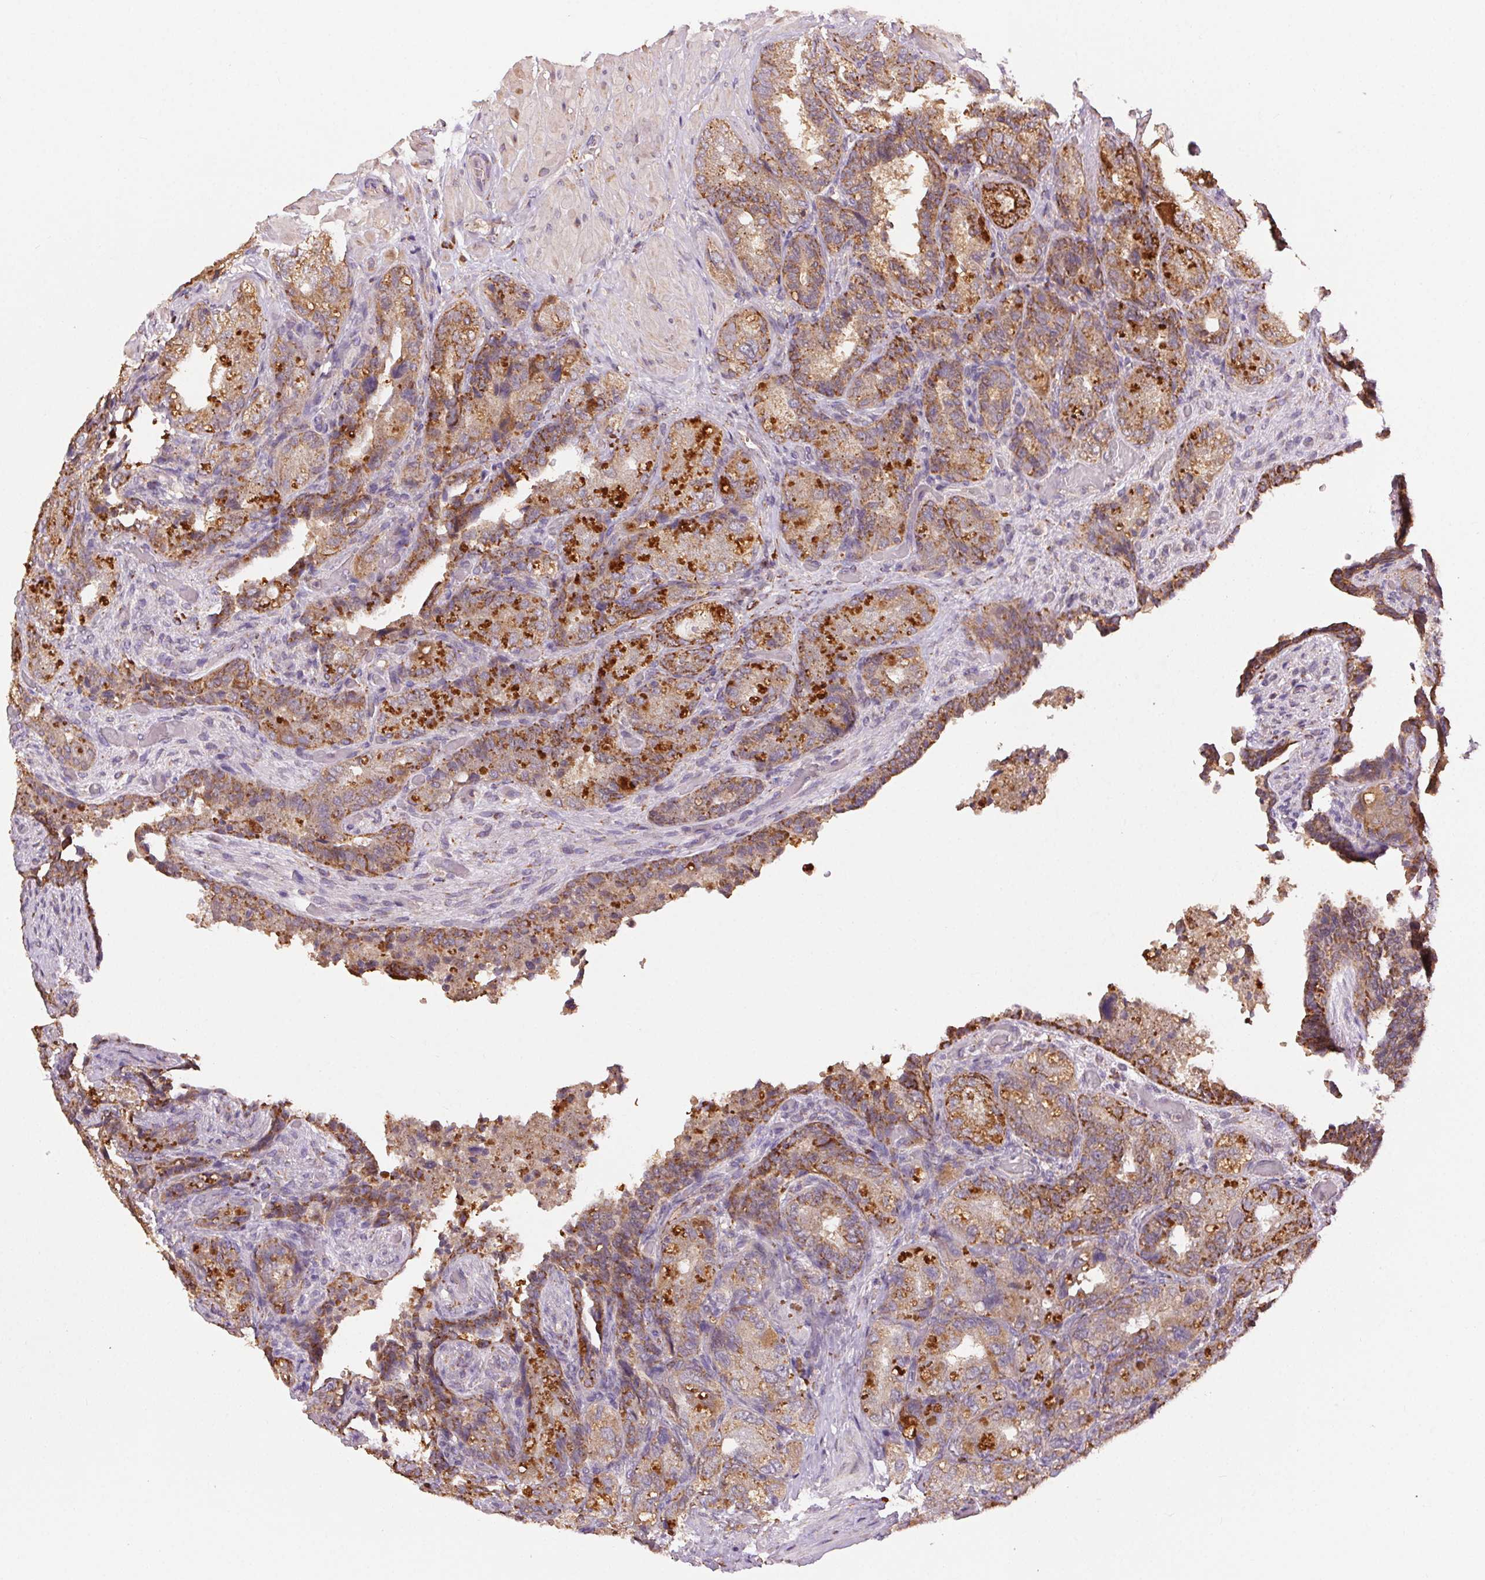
{"staining": {"intensity": "strong", "quantity": "25%-75%", "location": "cytoplasmic/membranous"}, "tissue": "seminal vesicle", "cell_type": "Glandular cells", "image_type": "normal", "snomed": [{"axis": "morphology", "description": "Normal tissue, NOS"}, {"axis": "topography", "description": "Seminal veicle"}], "caption": "A high amount of strong cytoplasmic/membranous staining is appreciated in about 25%-75% of glandular cells in benign seminal vesicle.", "gene": "FNBP1L", "patient": {"sex": "male", "age": 57}}